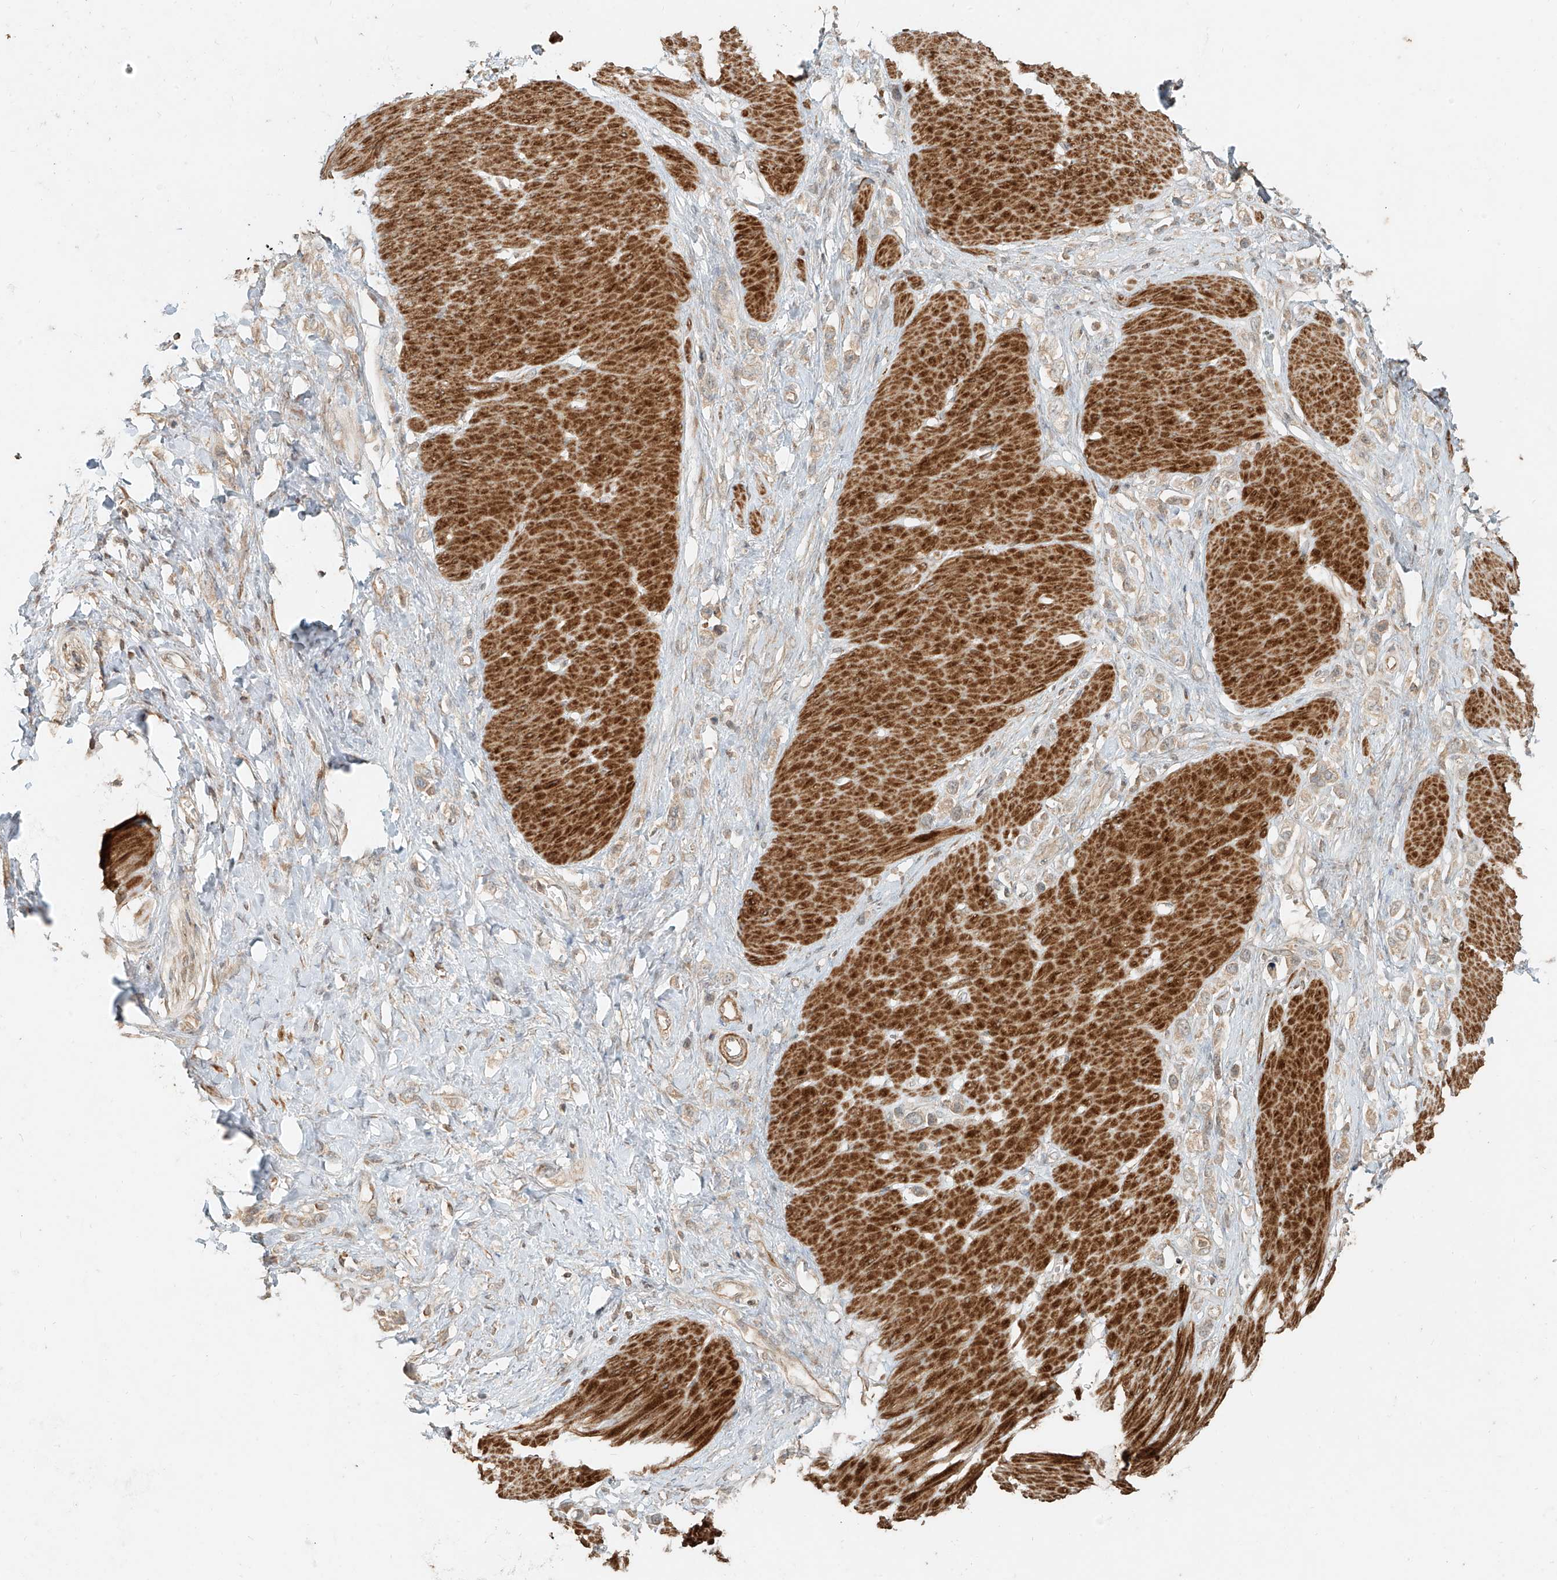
{"staining": {"intensity": "weak", "quantity": ">75%", "location": "cytoplasmic/membranous"}, "tissue": "stomach cancer", "cell_type": "Tumor cells", "image_type": "cancer", "snomed": [{"axis": "morphology", "description": "Normal tissue, NOS"}, {"axis": "morphology", "description": "Adenocarcinoma, NOS"}, {"axis": "topography", "description": "Stomach, upper"}, {"axis": "topography", "description": "Stomach"}], "caption": "This photomicrograph displays adenocarcinoma (stomach) stained with IHC to label a protein in brown. The cytoplasmic/membranous of tumor cells show weak positivity for the protein. Nuclei are counter-stained blue.", "gene": "ANKZF1", "patient": {"sex": "female", "age": 65}}